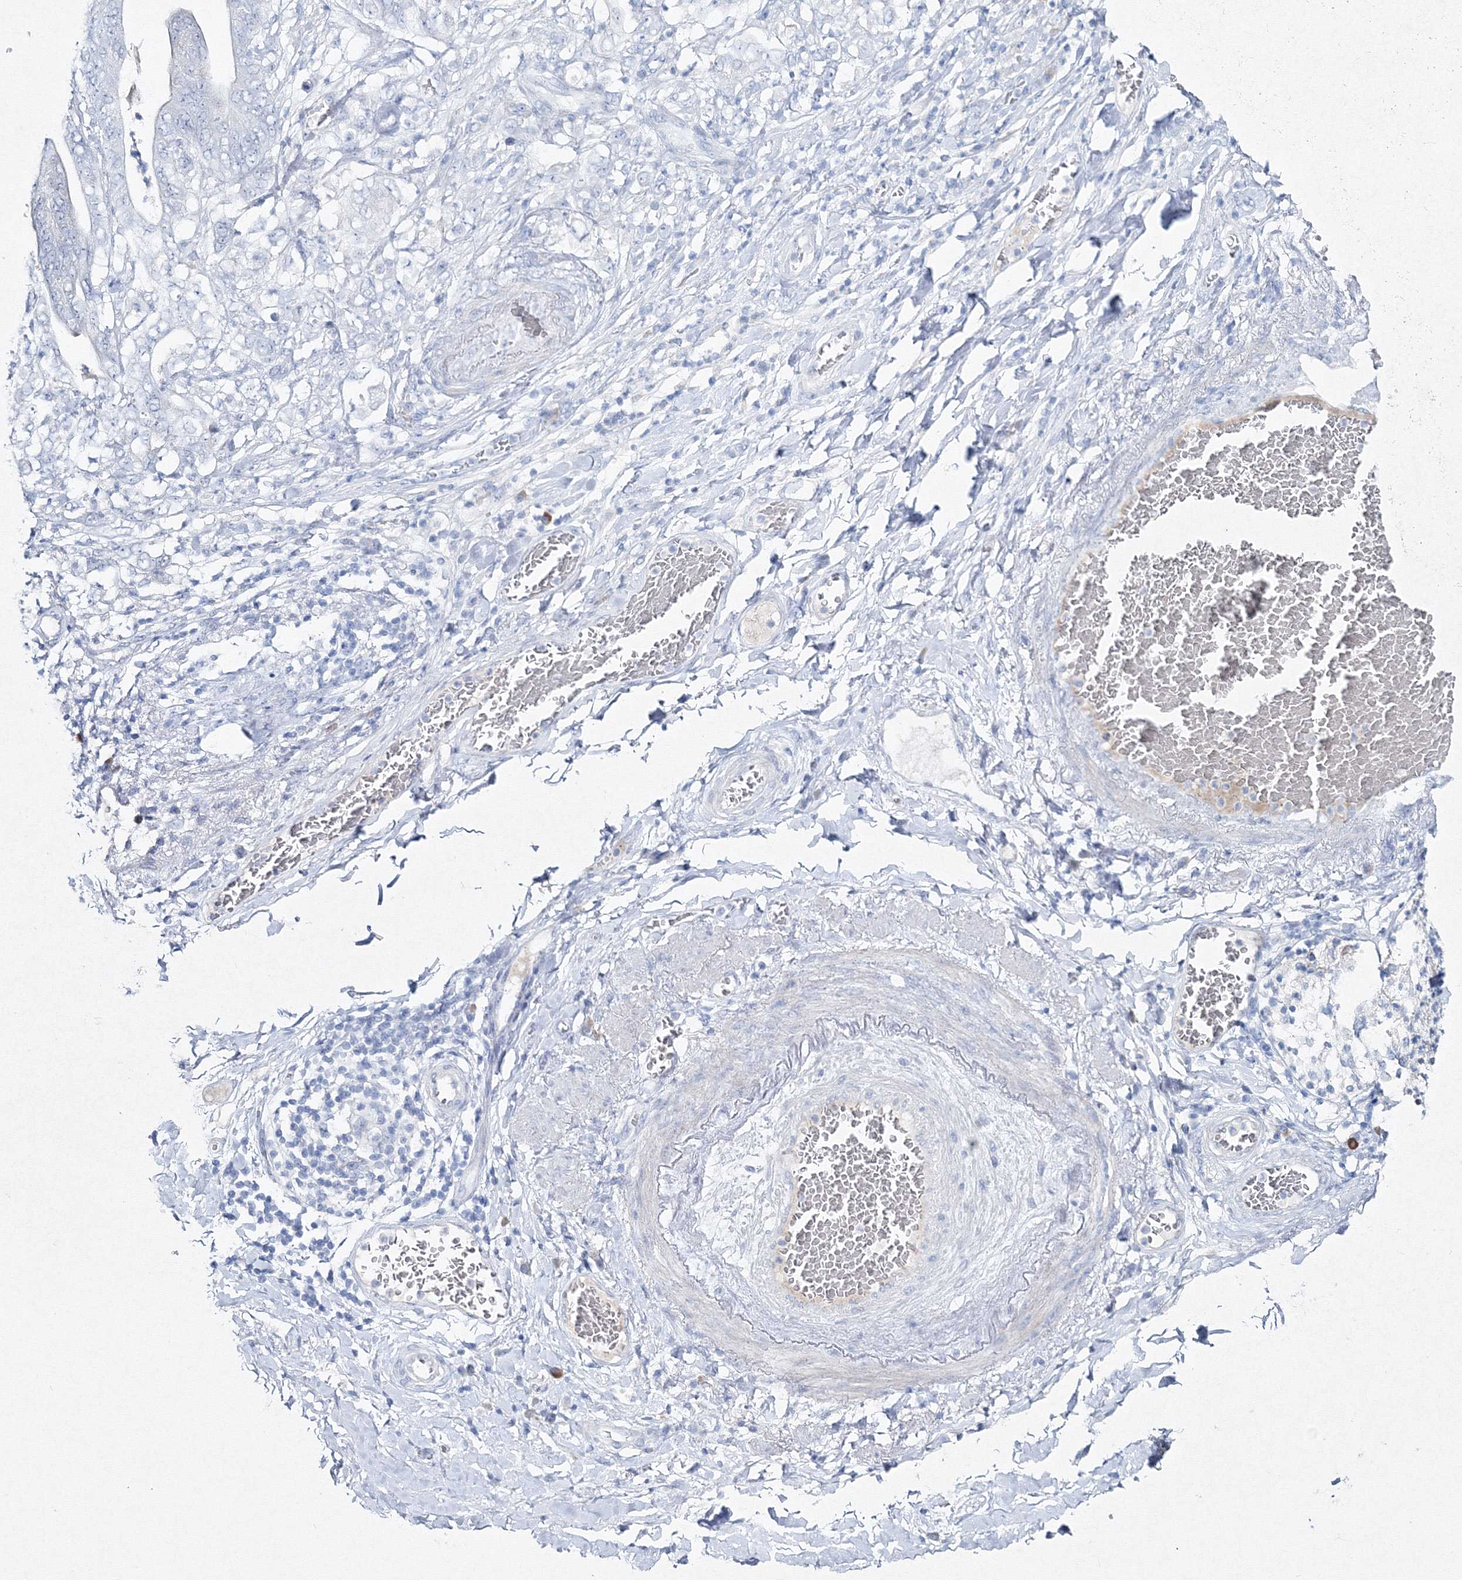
{"staining": {"intensity": "negative", "quantity": "none", "location": "none"}, "tissue": "stomach cancer", "cell_type": "Tumor cells", "image_type": "cancer", "snomed": [{"axis": "morphology", "description": "Adenocarcinoma, NOS"}, {"axis": "topography", "description": "Stomach"}], "caption": "High power microscopy histopathology image of an immunohistochemistry (IHC) micrograph of adenocarcinoma (stomach), revealing no significant staining in tumor cells.", "gene": "GCKR", "patient": {"sex": "female", "age": 73}}